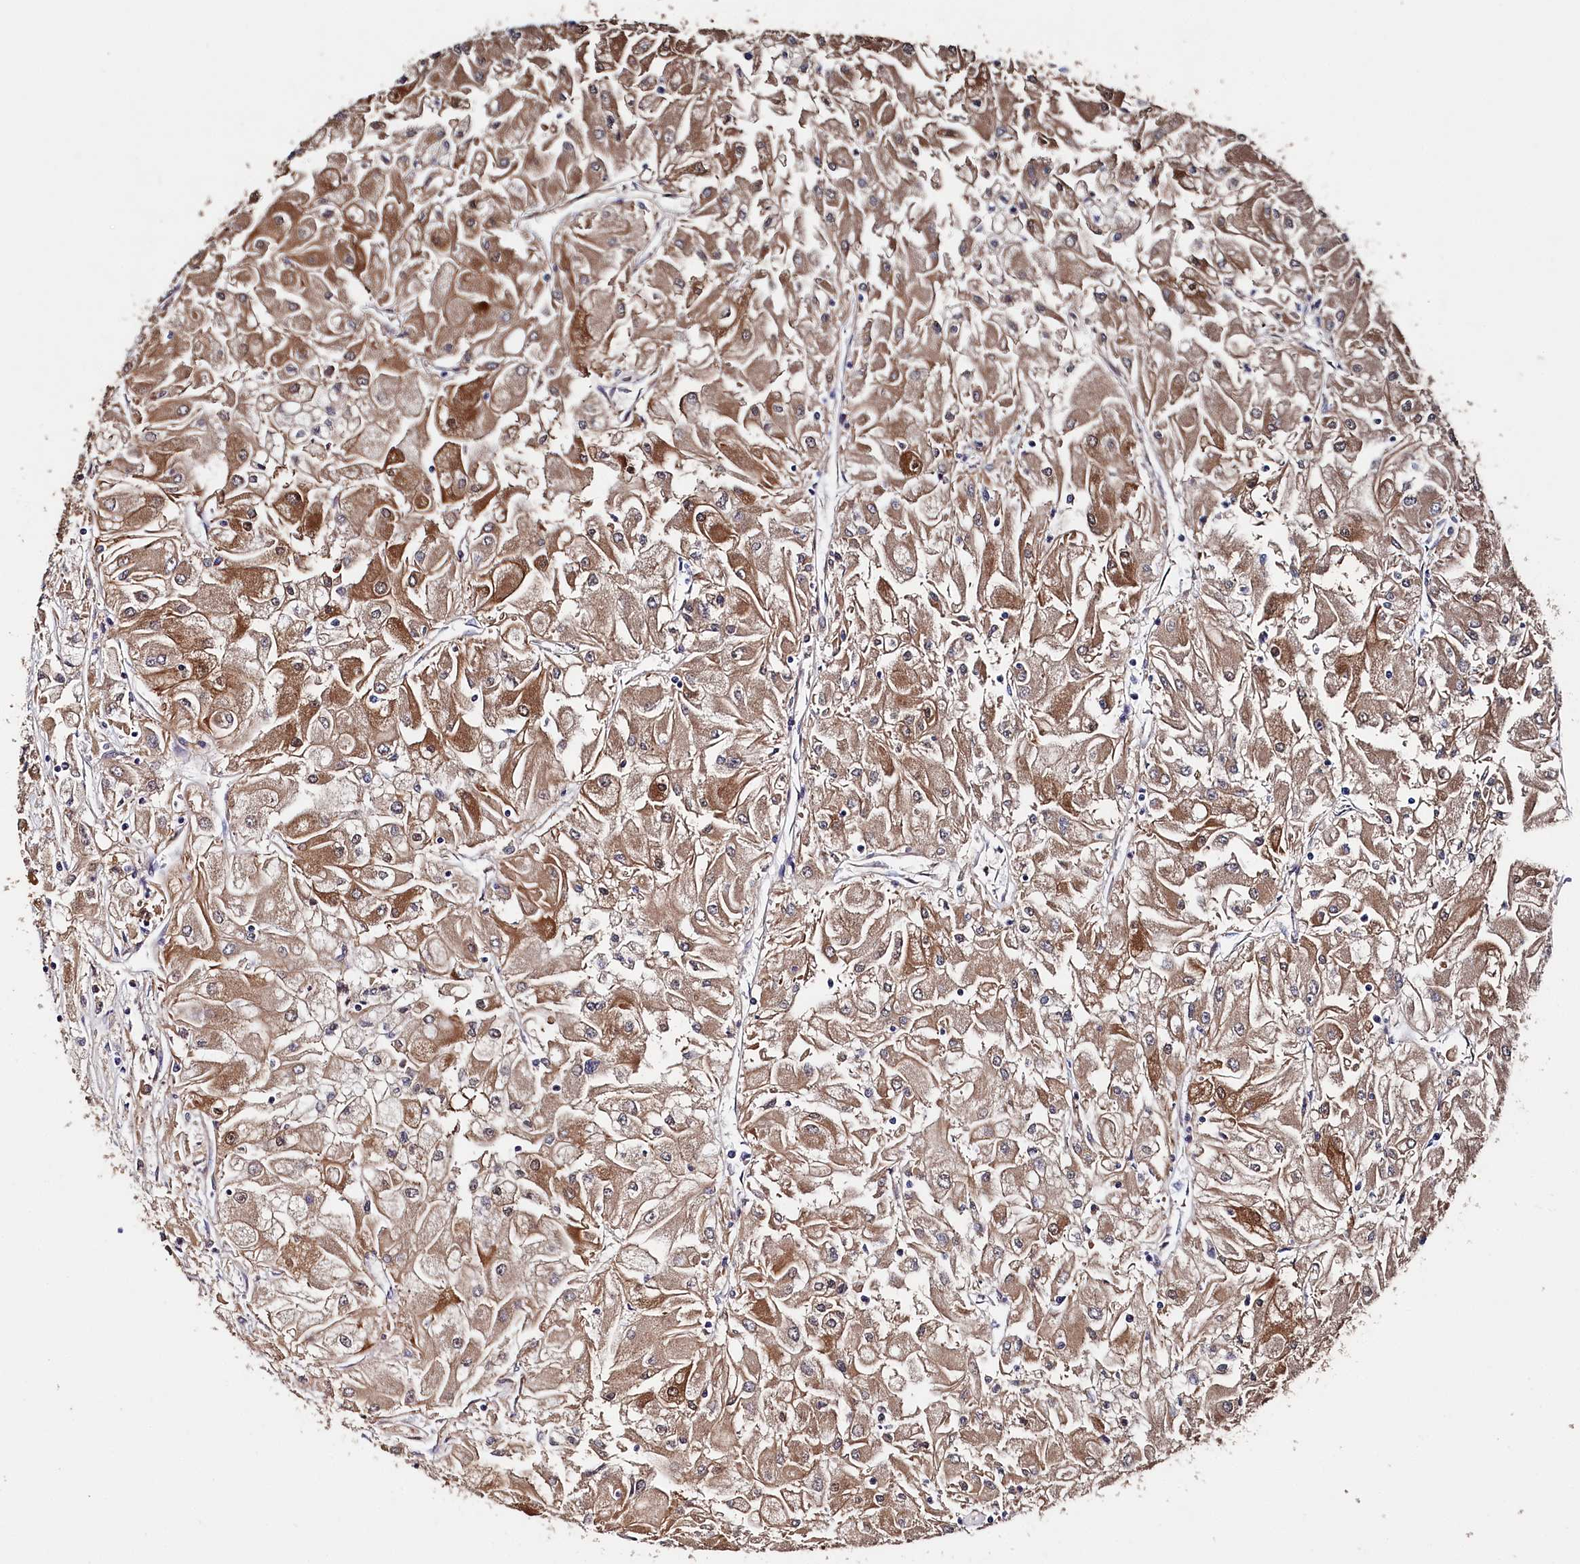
{"staining": {"intensity": "moderate", "quantity": ">75%", "location": "cytoplasmic/membranous"}, "tissue": "renal cancer", "cell_type": "Tumor cells", "image_type": "cancer", "snomed": [{"axis": "morphology", "description": "Adenocarcinoma, NOS"}, {"axis": "topography", "description": "Kidney"}], "caption": "Immunohistochemistry image of neoplastic tissue: adenocarcinoma (renal) stained using IHC exhibits medium levels of moderate protein expression localized specifically in the cytoplasmic/membranous of tumor cells, appearing as a cytoplasmic/membranous brown color.", "gene": "BHMT", "patient": {"sex": "male", "age": 80}}